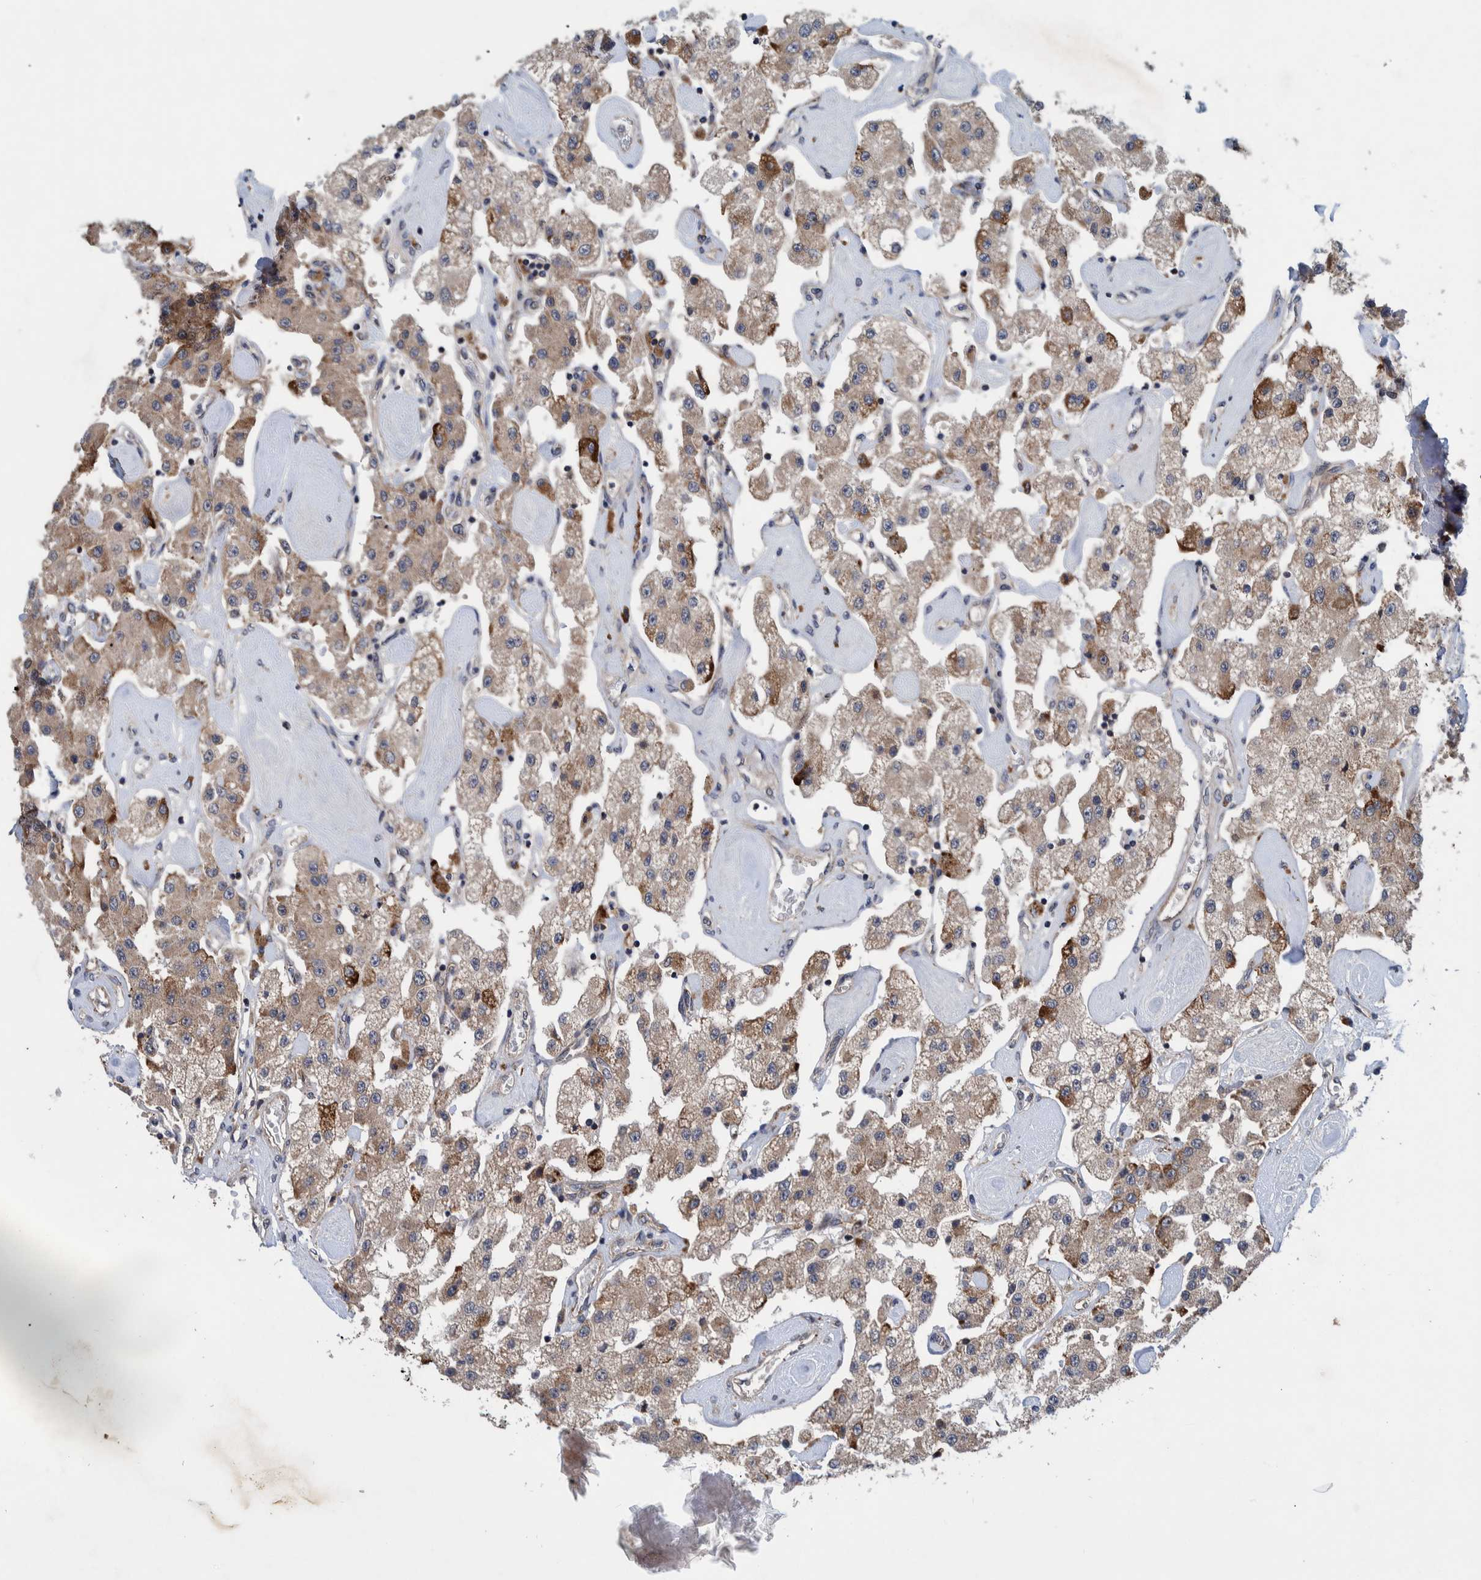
{"staining": {"intensity": "moderate", "quantity": ">75%", "location": "cytoplasmic/membranous"}, "tissue": "carcinoid", "cell_type": "Tumor cells", "image_type": "cancer", "snomed": [{"axis": "morphology", "description": "Carcinoid, malignant, NOS"}, {"axis": "topography", "description": "Pancreas"}], "caption": "Immunohistochemistry (IHC) image of human carcinoid (malignant) stained for a protein (brown), which exhibits medium levels of moderate cytoplasmic/membranous positivity in approximately >75% of tumor cells.", "gene": "ITIH3", "patient": {"sex": "male", "age": 41}}